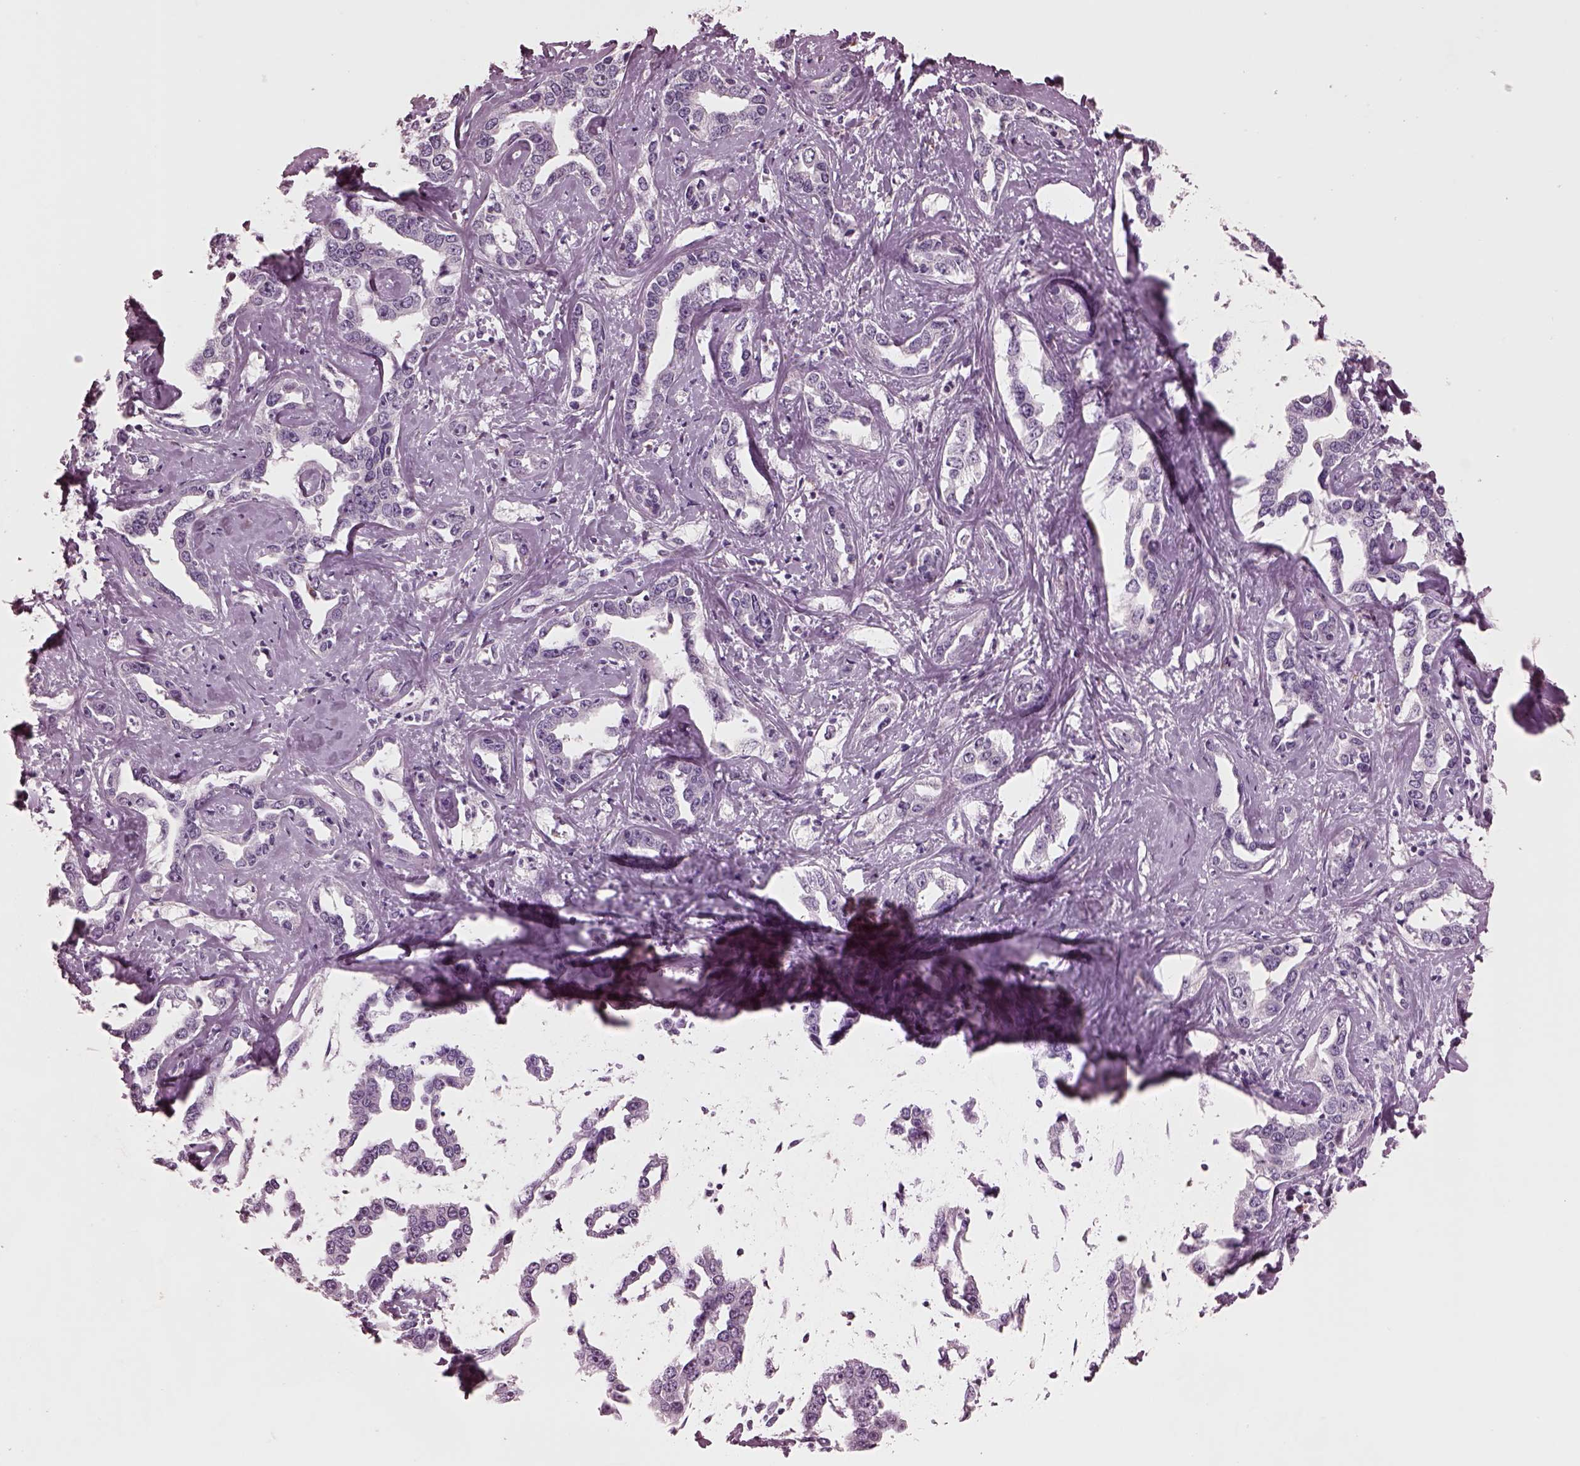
{"staining": {"intensity": "negative", "quantity": "none", "location": "none"}, "tissue": "liver cancer", "cell_type": "Tumor cells", "image_type": "cancer", "snomed": [{"axis": "morphology", "description": "Cholangiocarcinoma"}, {"axis": "topography", "description": "Liver"}], "caption": "Immunohistochemistry (IHC) micrograph of human liver cancer (cholangiocarcinoma) stained for a protein (brown), which reveals no staining in tumor cells.", "gene": "SLAMF8", "patient": {"sex": "male", "age": 59}}